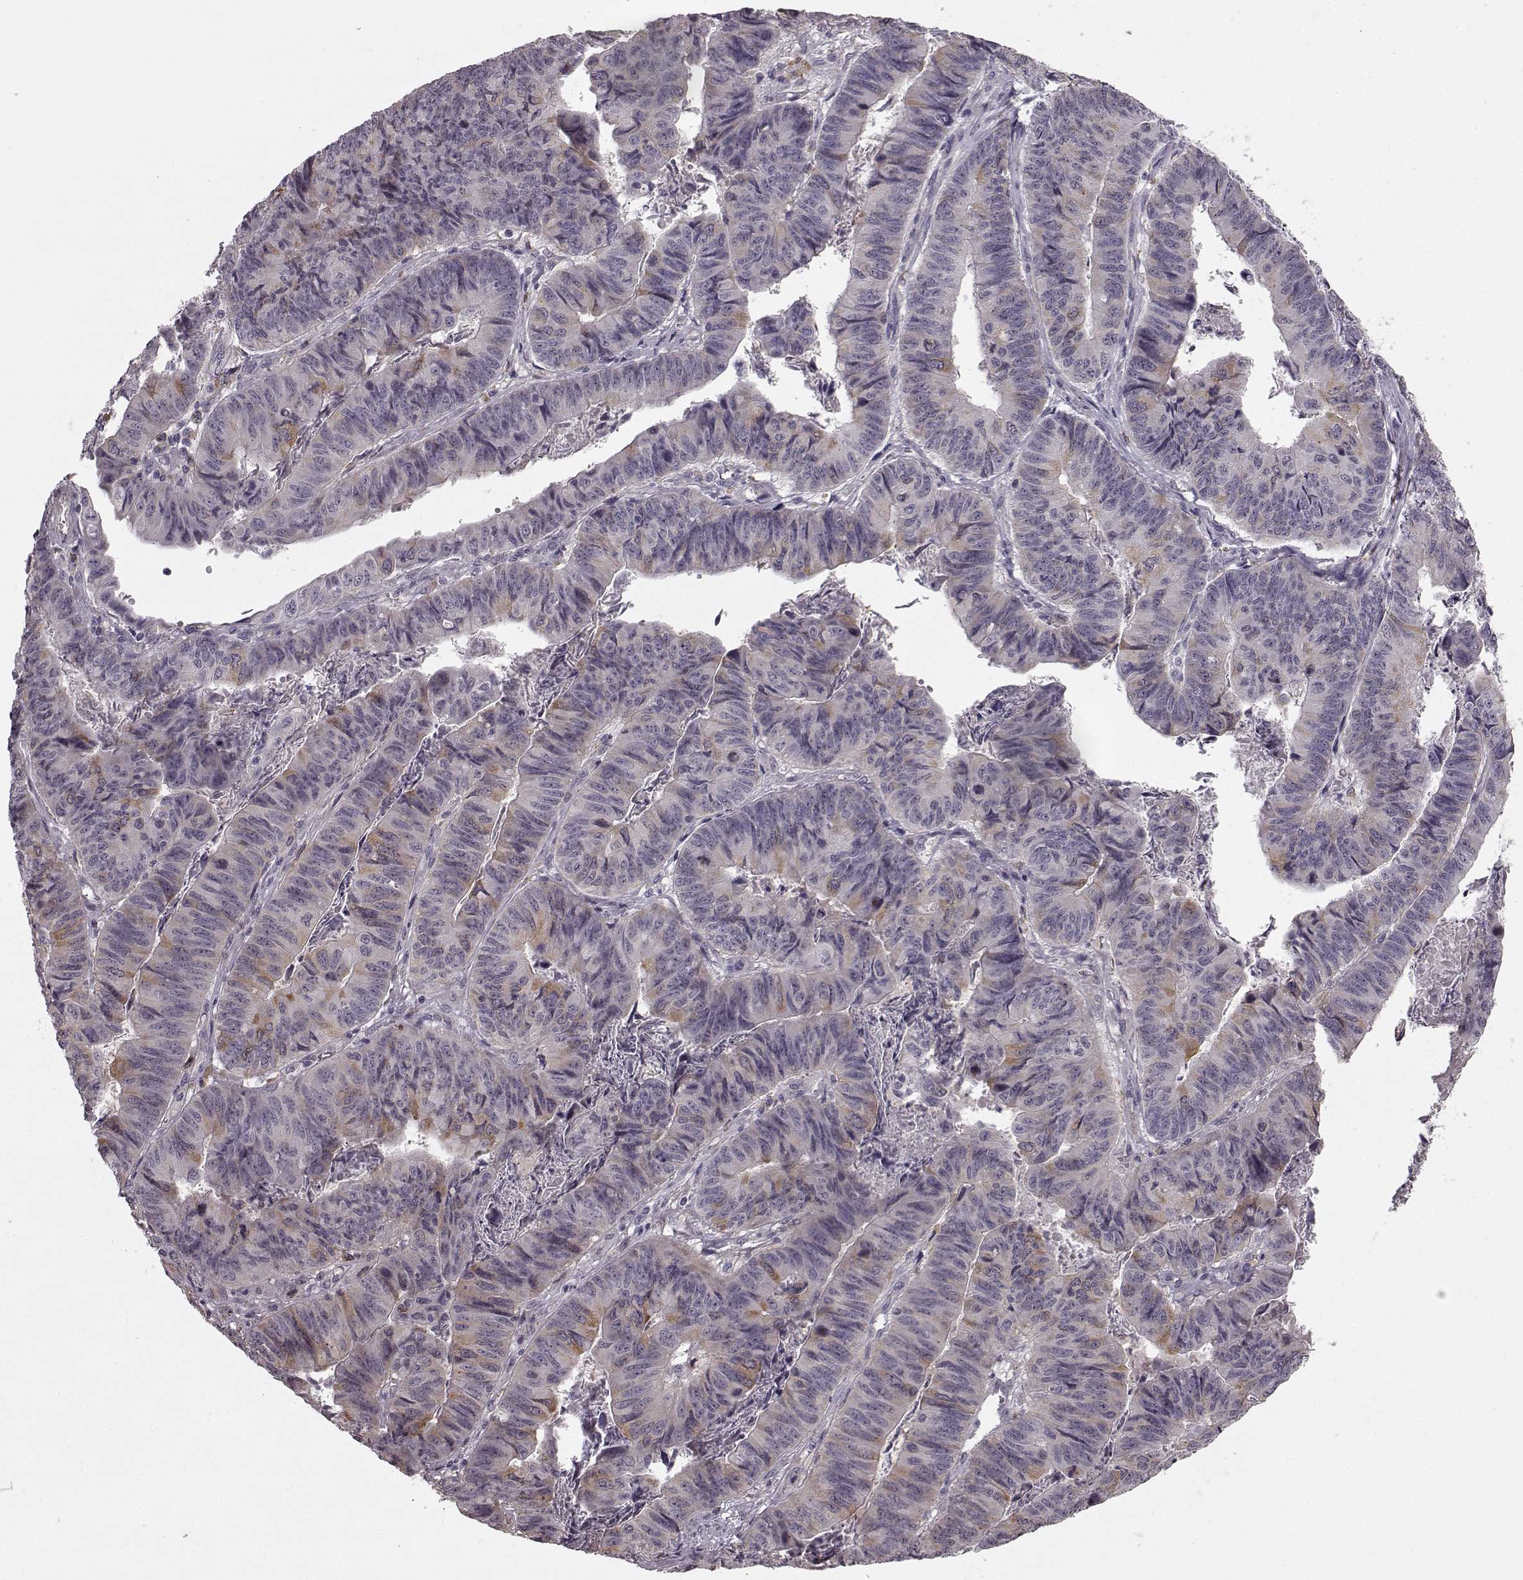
{"staining": {"intensity": "weak", "quantity": "<25%", "location": "cytoplasmic/membranous"}, "tissue": "stomach cancer", "cell_type": "Tumor cells", "image_type": "cancer", "snomed": [{"axis": "morphology", "description": "Adenocarcinoma, NOS"}, {"axis": "topography", "description": "Stomach, lower"}], "caption": "A high-resolution image shows immunohistochemistry staining of stomach adenocarcinoma, which displays no significant staining in tumor cells.", "gene": "HMMR", "patient": {"sex": "male", "age": 77}}